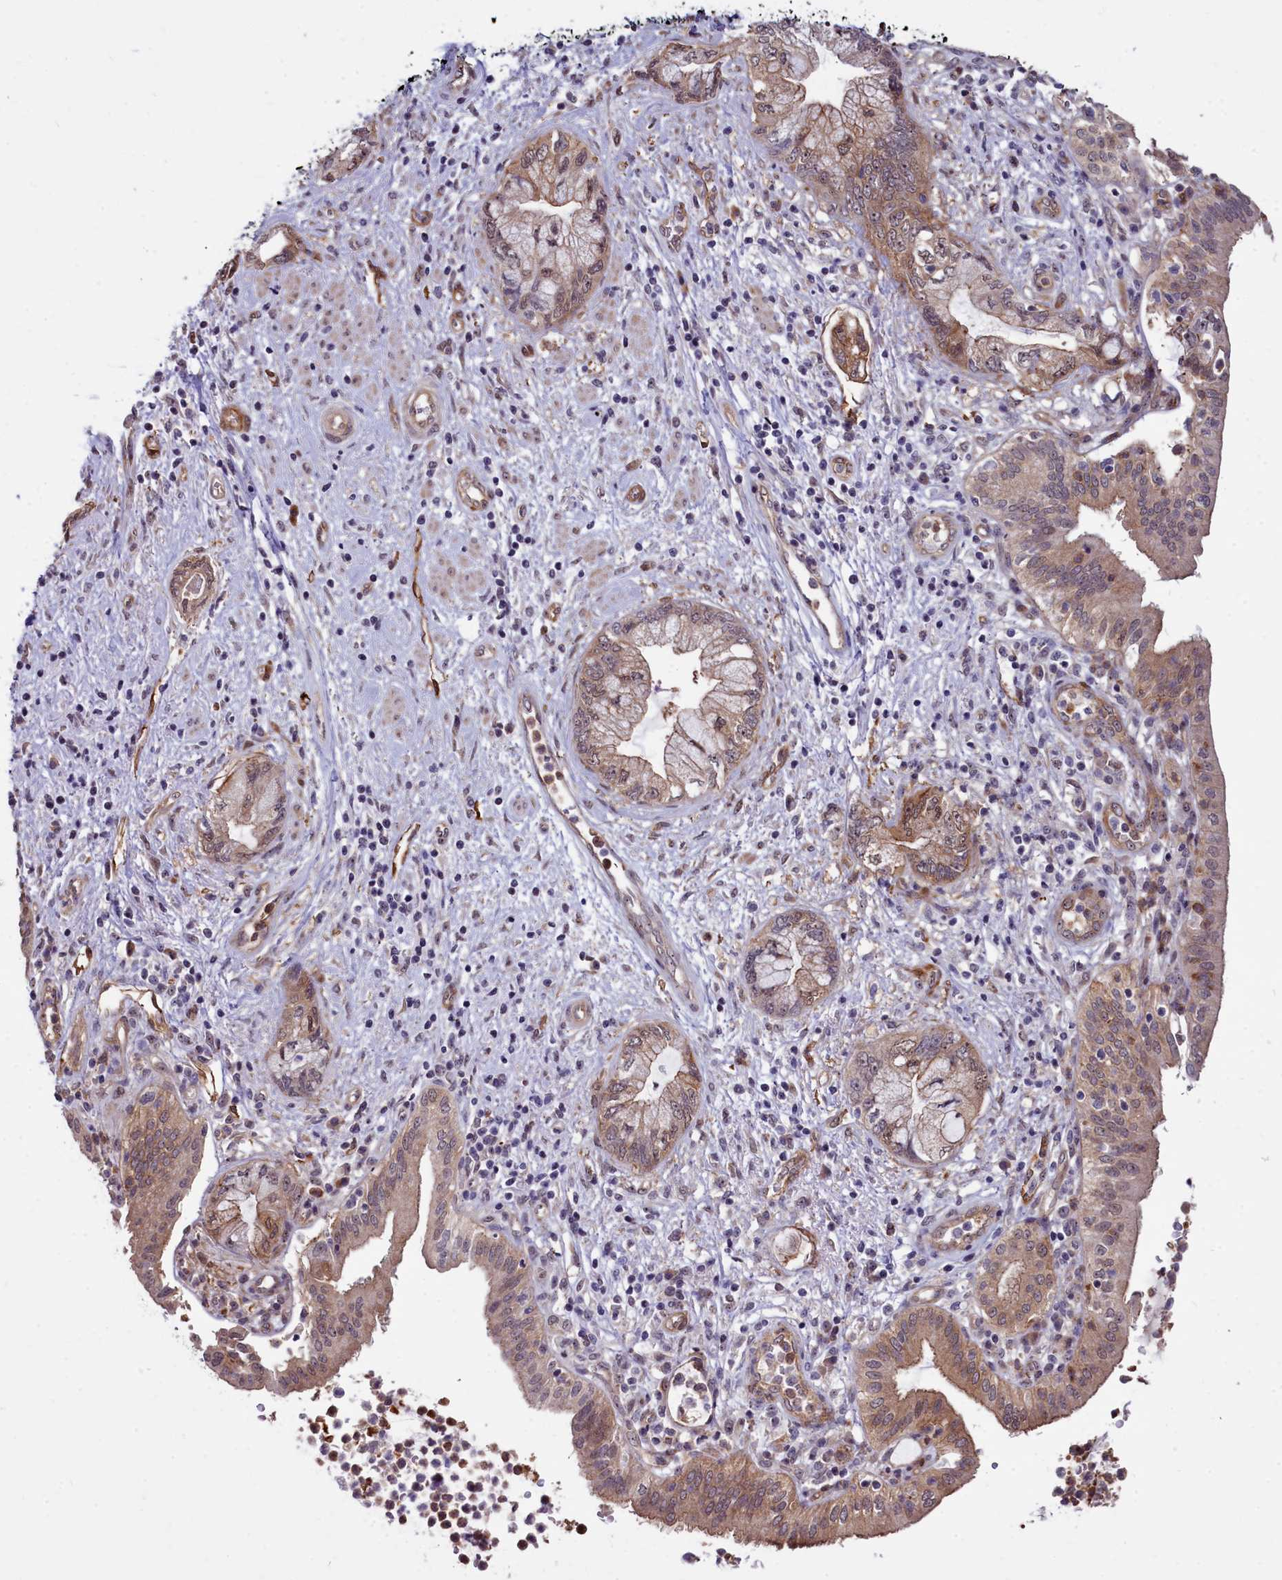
{"staining": {"intensity": "moderate", "quantity": ">75%", "location": "cytoplasmic/membranous"}, "tissue": "pancreatic cancer", "cell_type": "Tumor cells", "image_type": "cancer", "snomed": [{"axis": "morphology", "description": "Adenocarcinoma, NOS"}, {"axis": "topography", "description": "Pancreas"}], "caption": "Brown immunohistochemical staining in human pancreatic cancer (adenocarcinoma) exhibits moderate cytoplasmic/membranous expression in approximately >75% of tumor cells. (brown staining indicates protein expression, while blue staining denotes nuclei).", "gene": "BCAR1", "patient": {"sex": "female", "age": 73}}